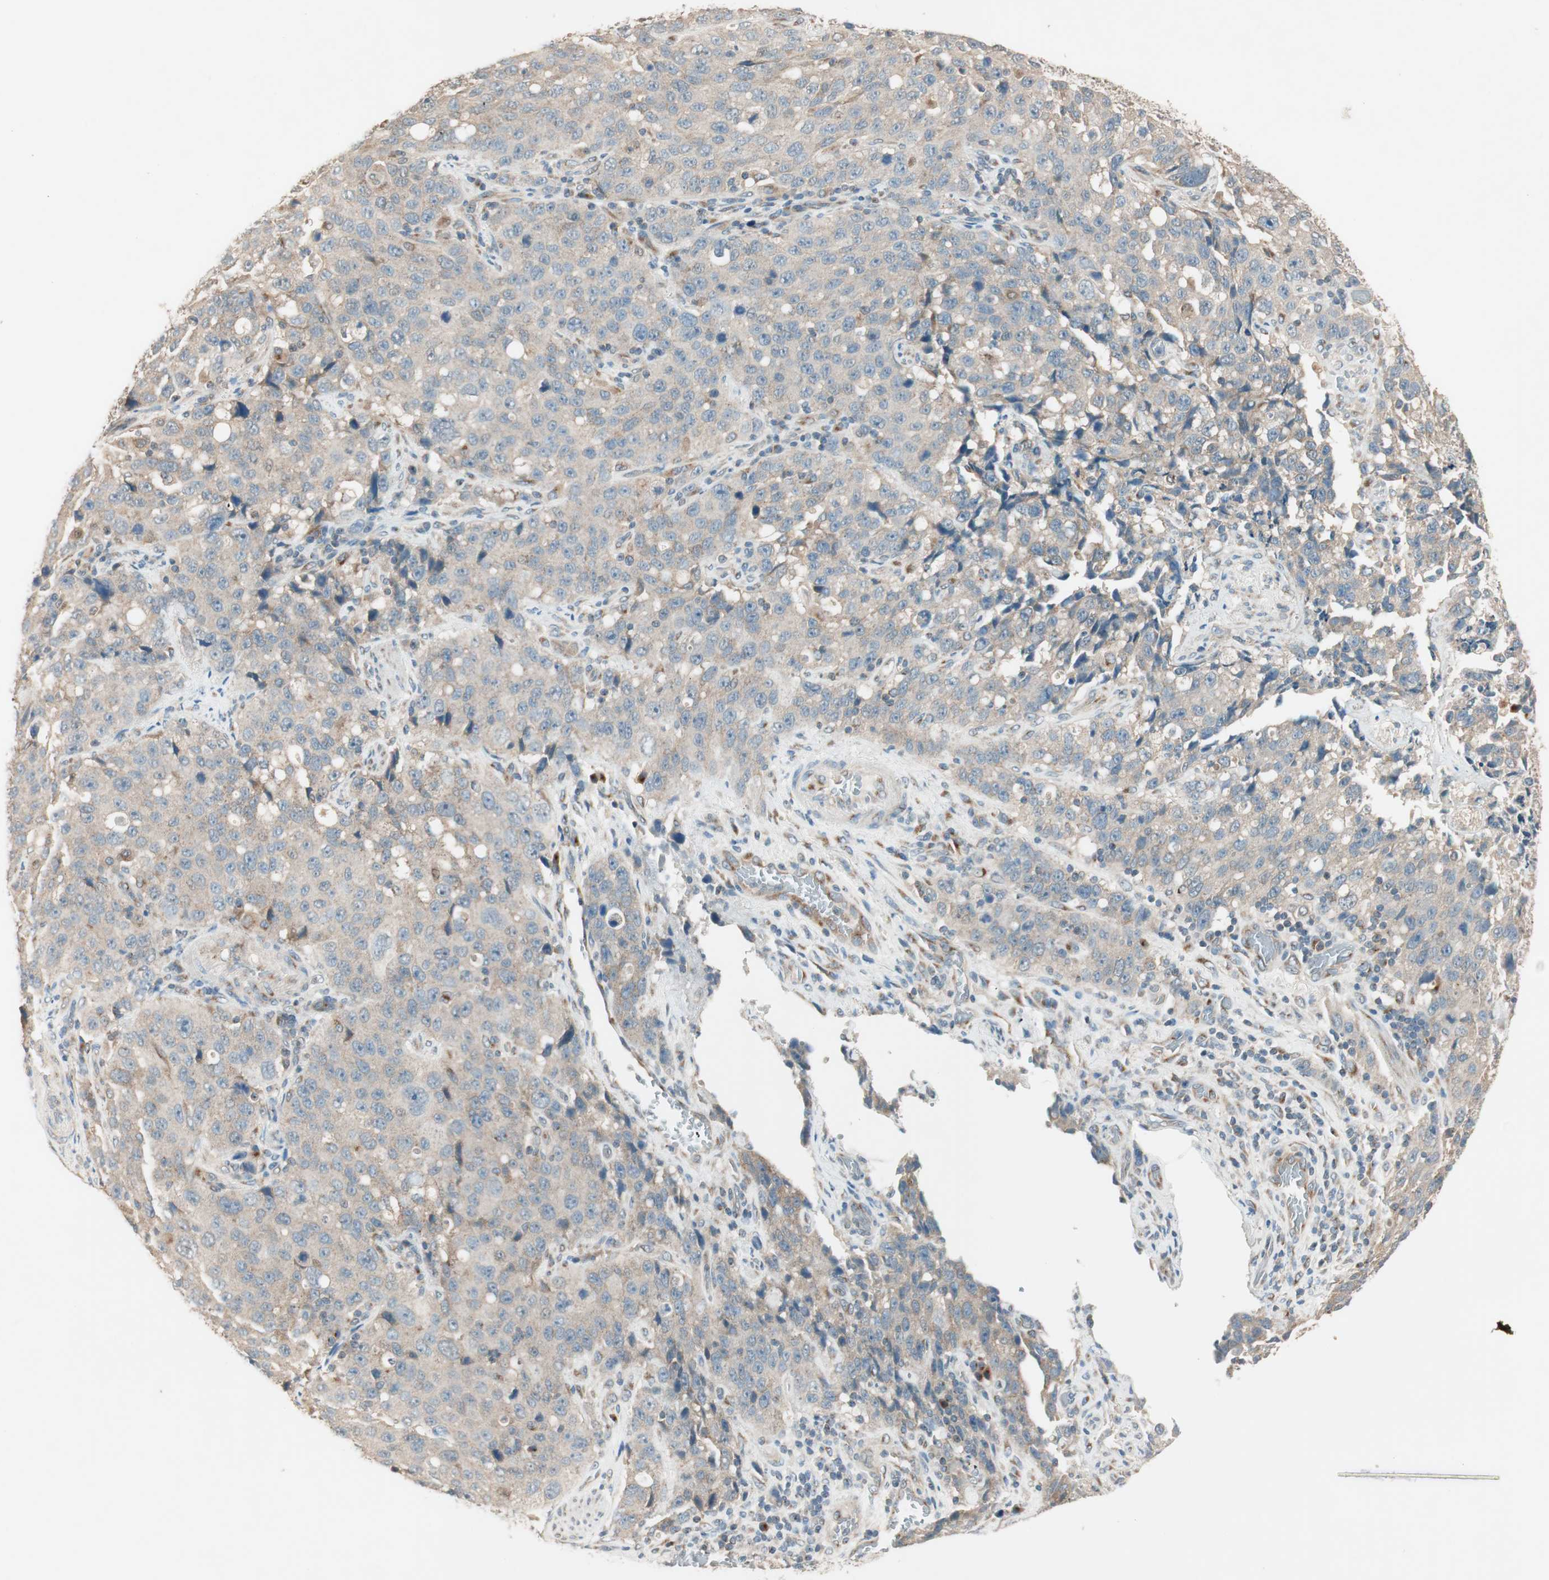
{"staining": {"intensity": "weak", "quantity": "<25%", "location": "cytoplasmic/membranous"}, "tissue": "stomach cancer", "cell_type": "Tumor cells", "image_type": "cancer", "snomed": [{"axis": "morphology", "description": "Normal tissue, NOS"}, {"axis": "morphology", "description": "Adenocarcinoma, NOS"}, {"axis": "topography", "description": "Stomach"}], "caption": "Tumor cells show no significant expression in adenocarcinoma (stomach). The staining was performed using DAB to visualize the protein expression in brown, while the nuclei were stained in blue with hematoxylin (Magnification: 20x).", "gene": "SEC16A", "patient": {"sex": "male", "age": 48}}